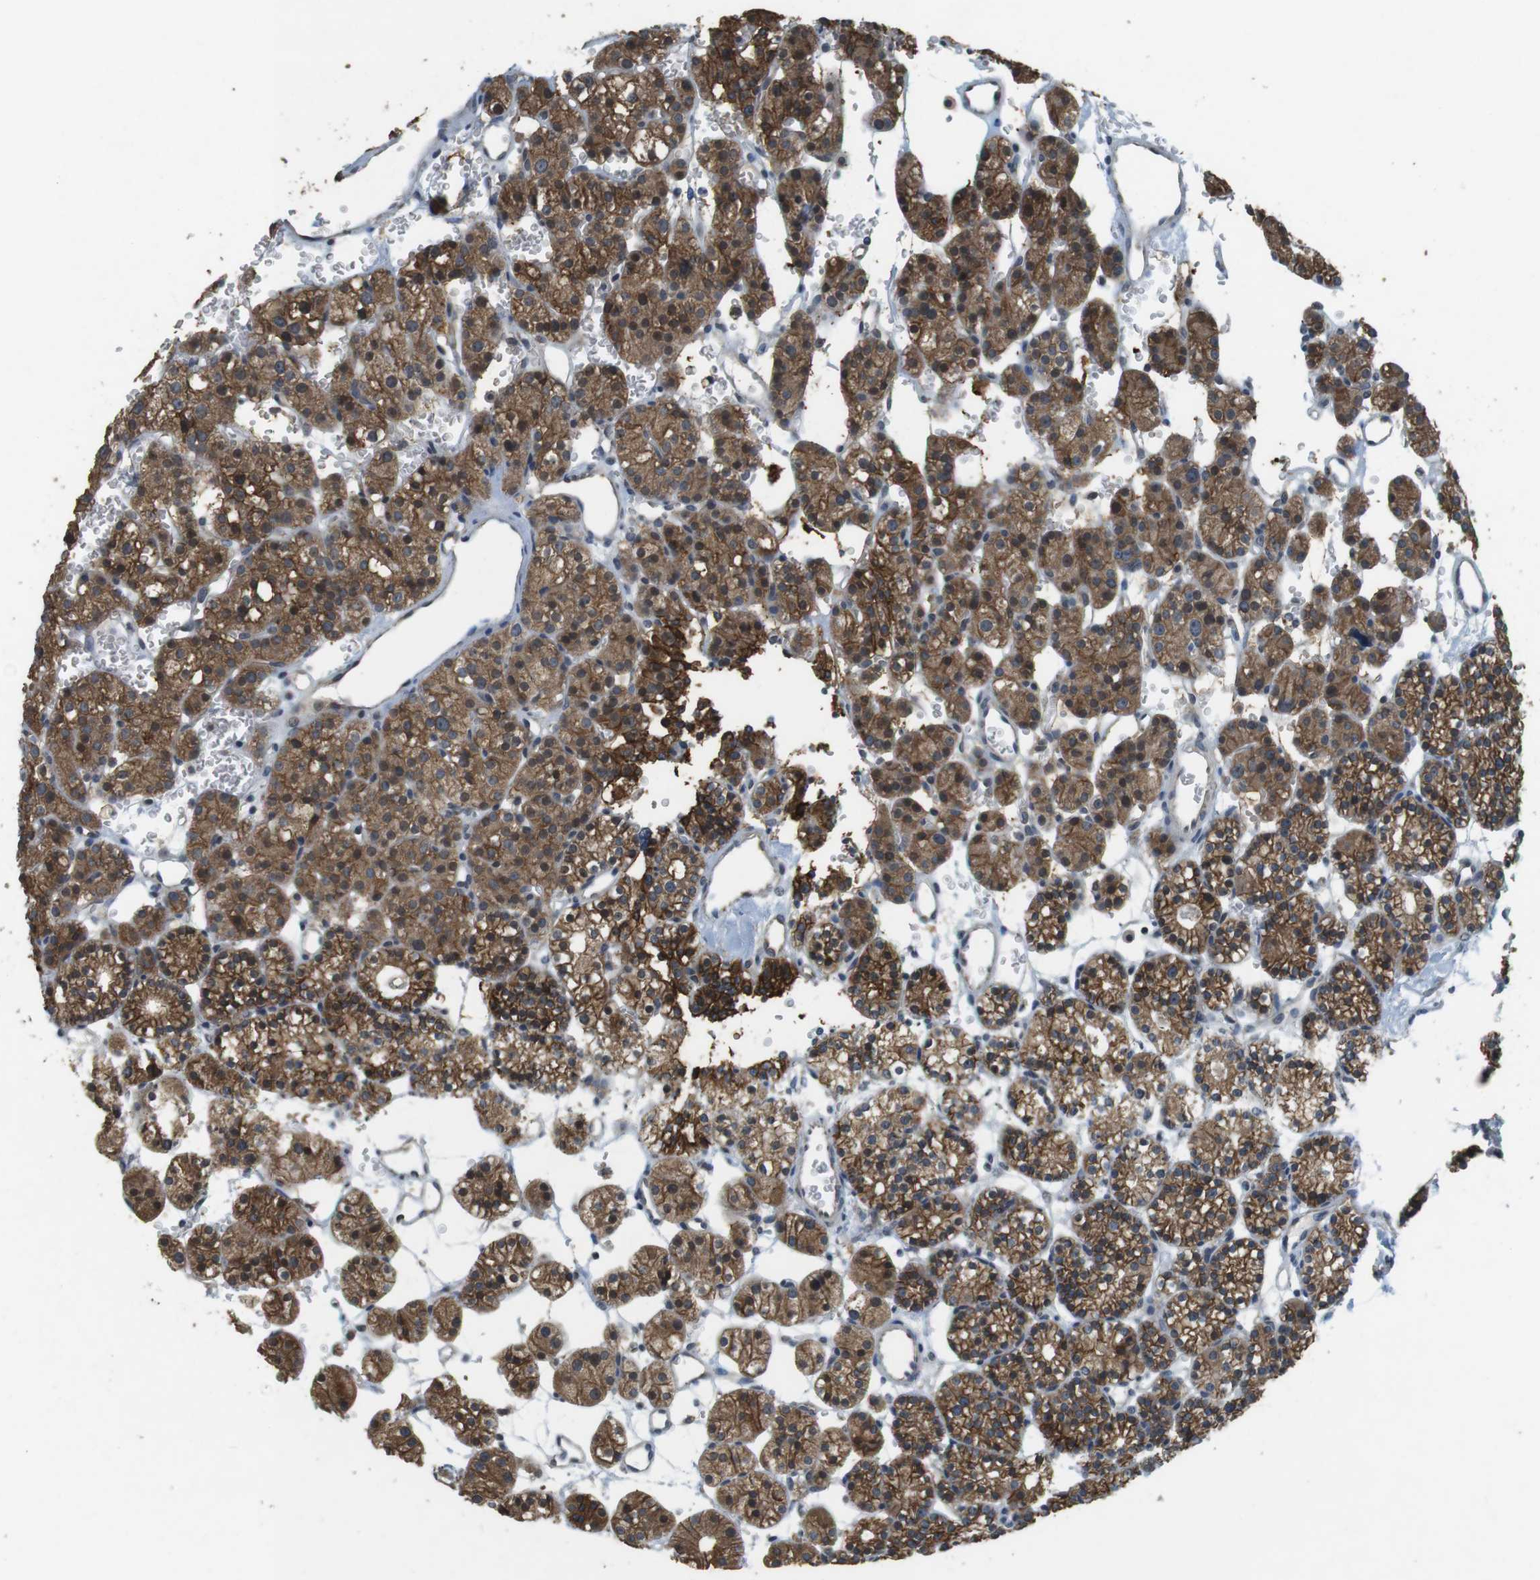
{"staining": {"intensity": "moderate", "quantity": ">75%", "location": "cytoplasmic/membranous"}, "tissue": "parathyroid gland", "cell_type": "Glandular cells", "image_type": "normal", "snomed": [{"axis": "morphology", "description": "Normal tissue, NOS"}, {"axis": "topography", "description": "Parathyroid gland"}], "caption": "Benign parathyroid gland was stained to show a protein in brown. There is medium levels of moderate cytoplasmic/membranous expression in about >75% of glandular cells. The staining was performed using DAB, with brown indicating positive protein expression. Nuclei are stained blue with hematoxylin.", "gene": "CLDN7", "patient": {"sex": "female", "age": 64}}